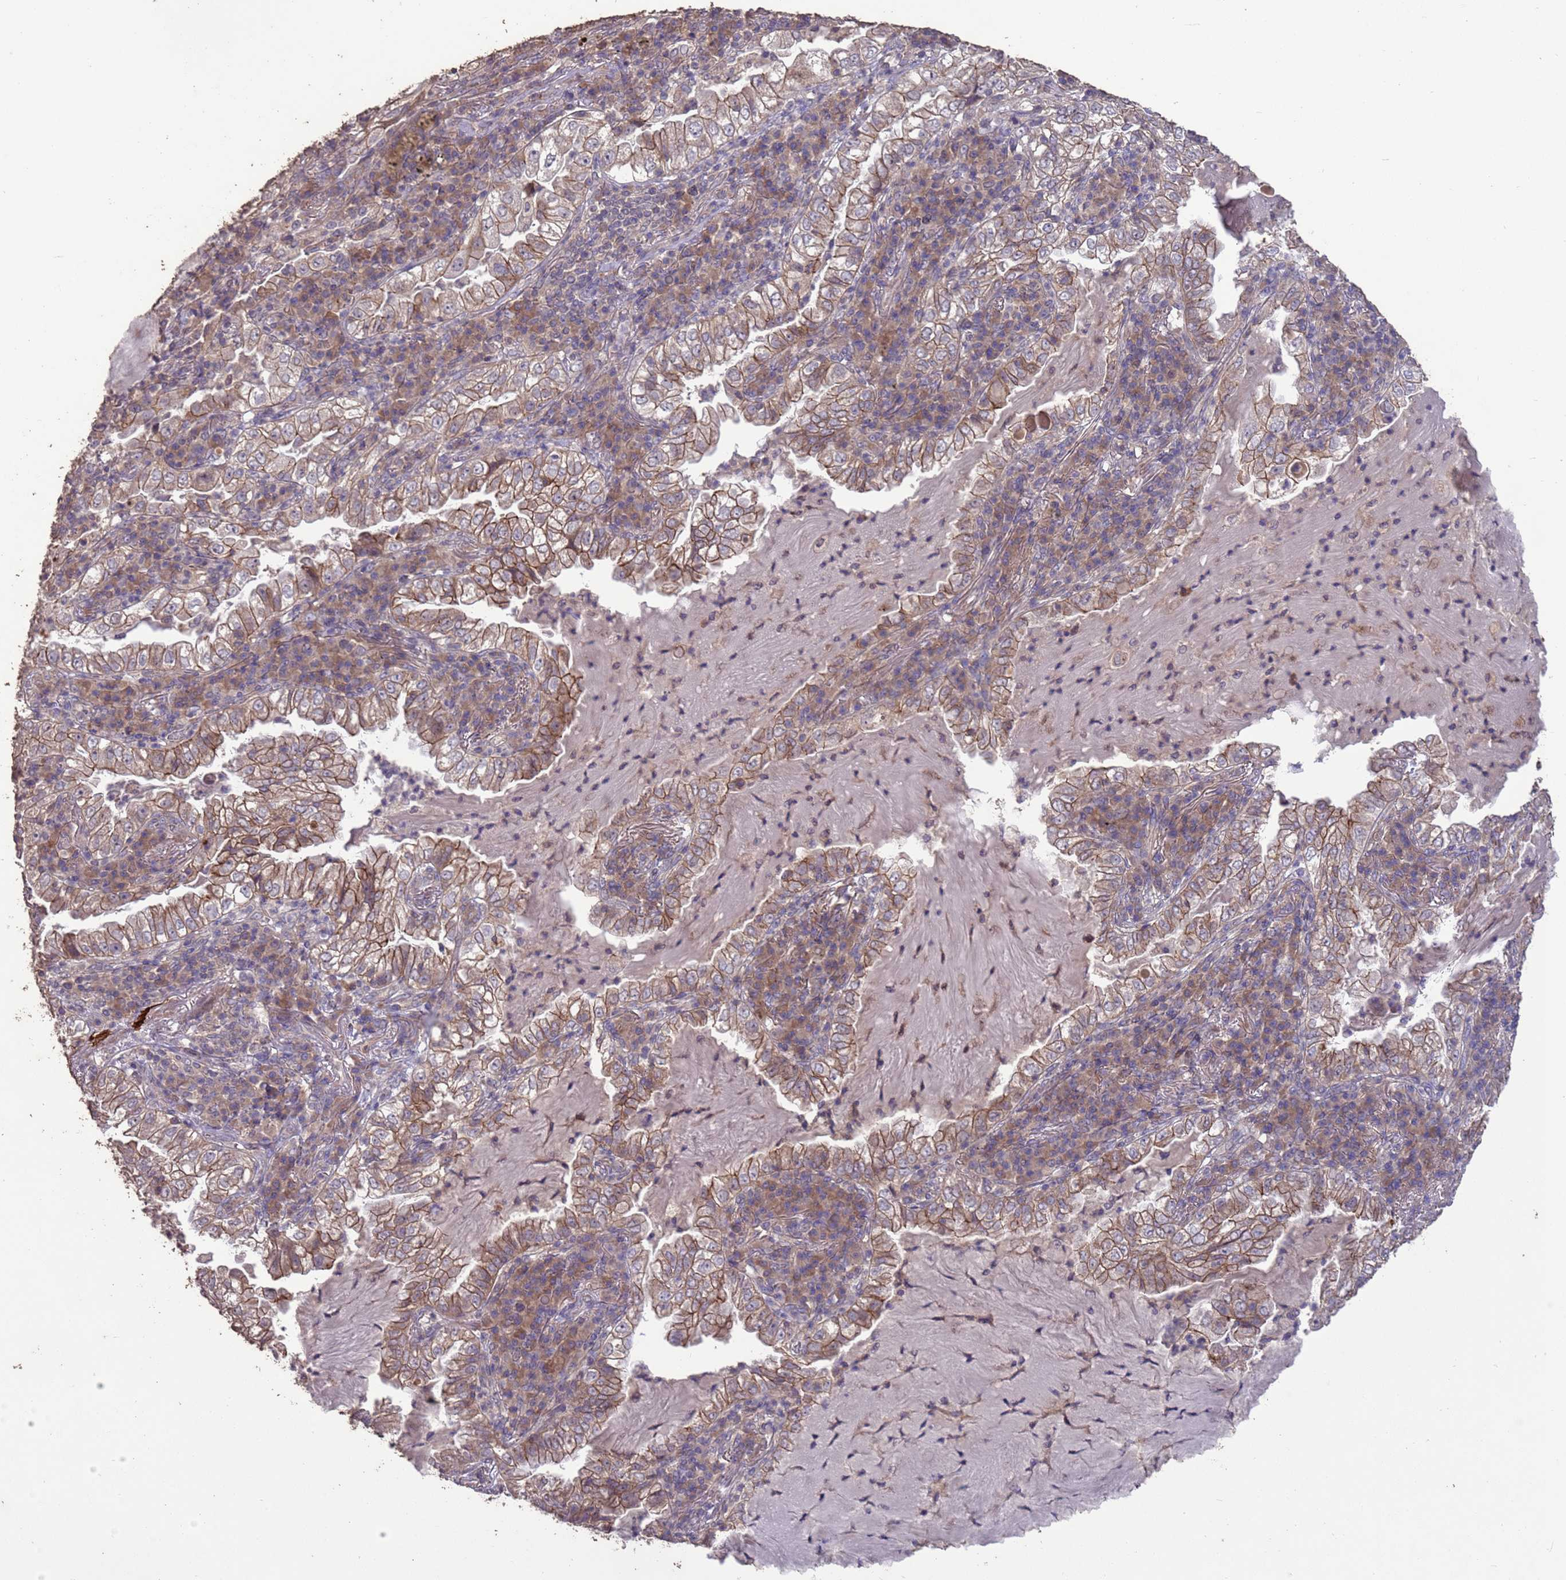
{"staining": {"intensity": "moderate", "quantity": ">75%", "location": "cytoplasmic/membranous"}, "tissue": "lung cancer", "cell_type": "Tumor cells", "image_type": "cancer", "snomed": [{"axis": "morphology", "description": "Adenocarcinoma, NOS"}, {"axis": "topography", "description": "Lung"}], "caption": "Immunohistochemical staining of human adenocarcinoma (lung) displays medium levels of moderate cytoplasmic/membranous protein positivity in approximately >75% of tumor cells.", "gene": "SLC9B2", "patient": {"sex": "female", "age": 73}}